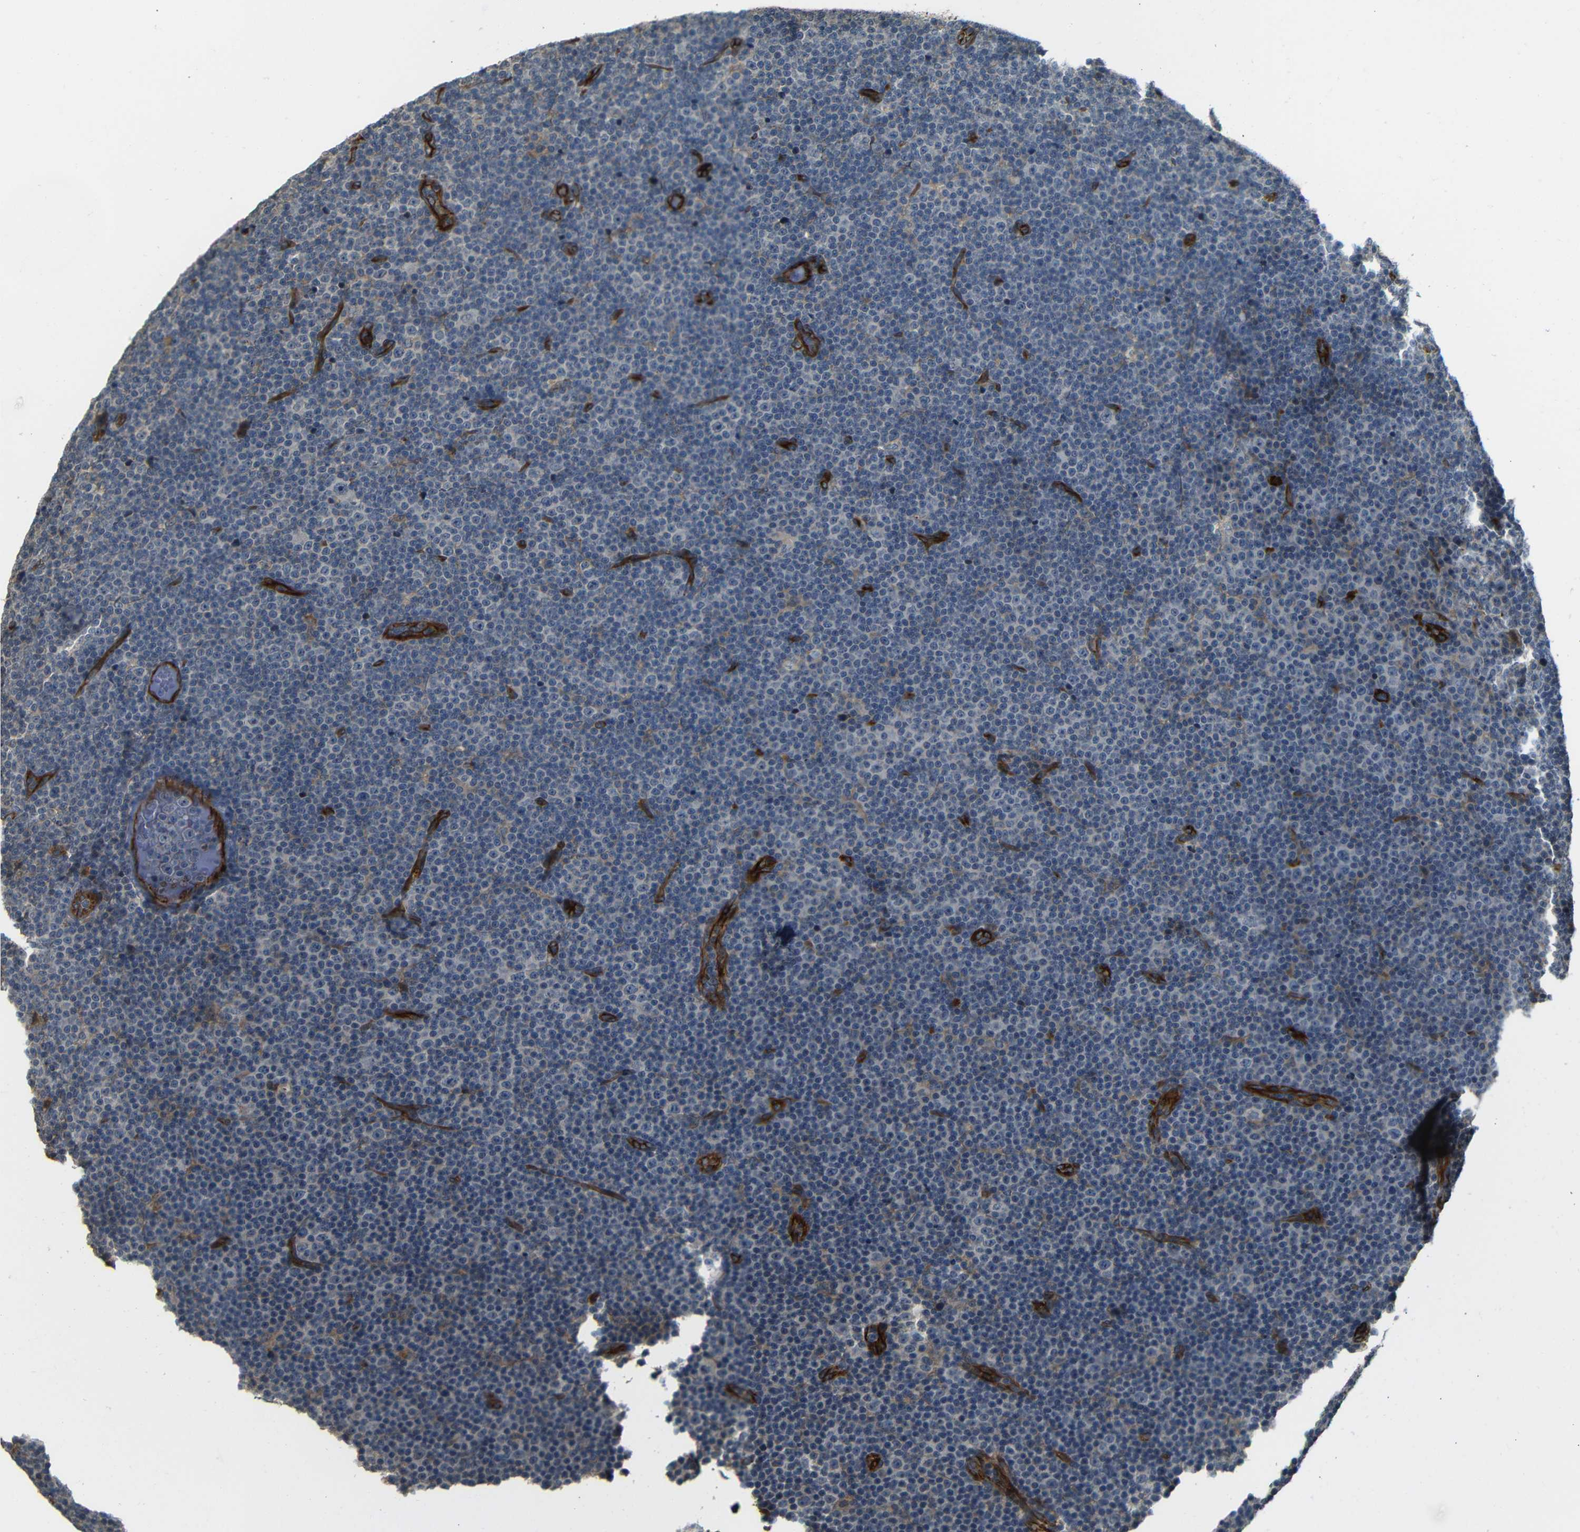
{"staining": {"intensity": "negative", "quantity": "none", "location": "none"}, "tissue": "lymphoma", "cell_type": "Tumor cells", "image_type": "cancer", "snomed": [{"axis": "morphology", "description": "Malignant lymphoma, non-Hodgkin's type, Low grade"}, {"axis": "topography", "description": "Lymph node"}], "caption": "Tumor cells show no significant staining in malignant lymphoma, non-Hodgkin's type (low-grade).", "gene": "RELL1", "patient": {"sex": "female", "age": 67}}